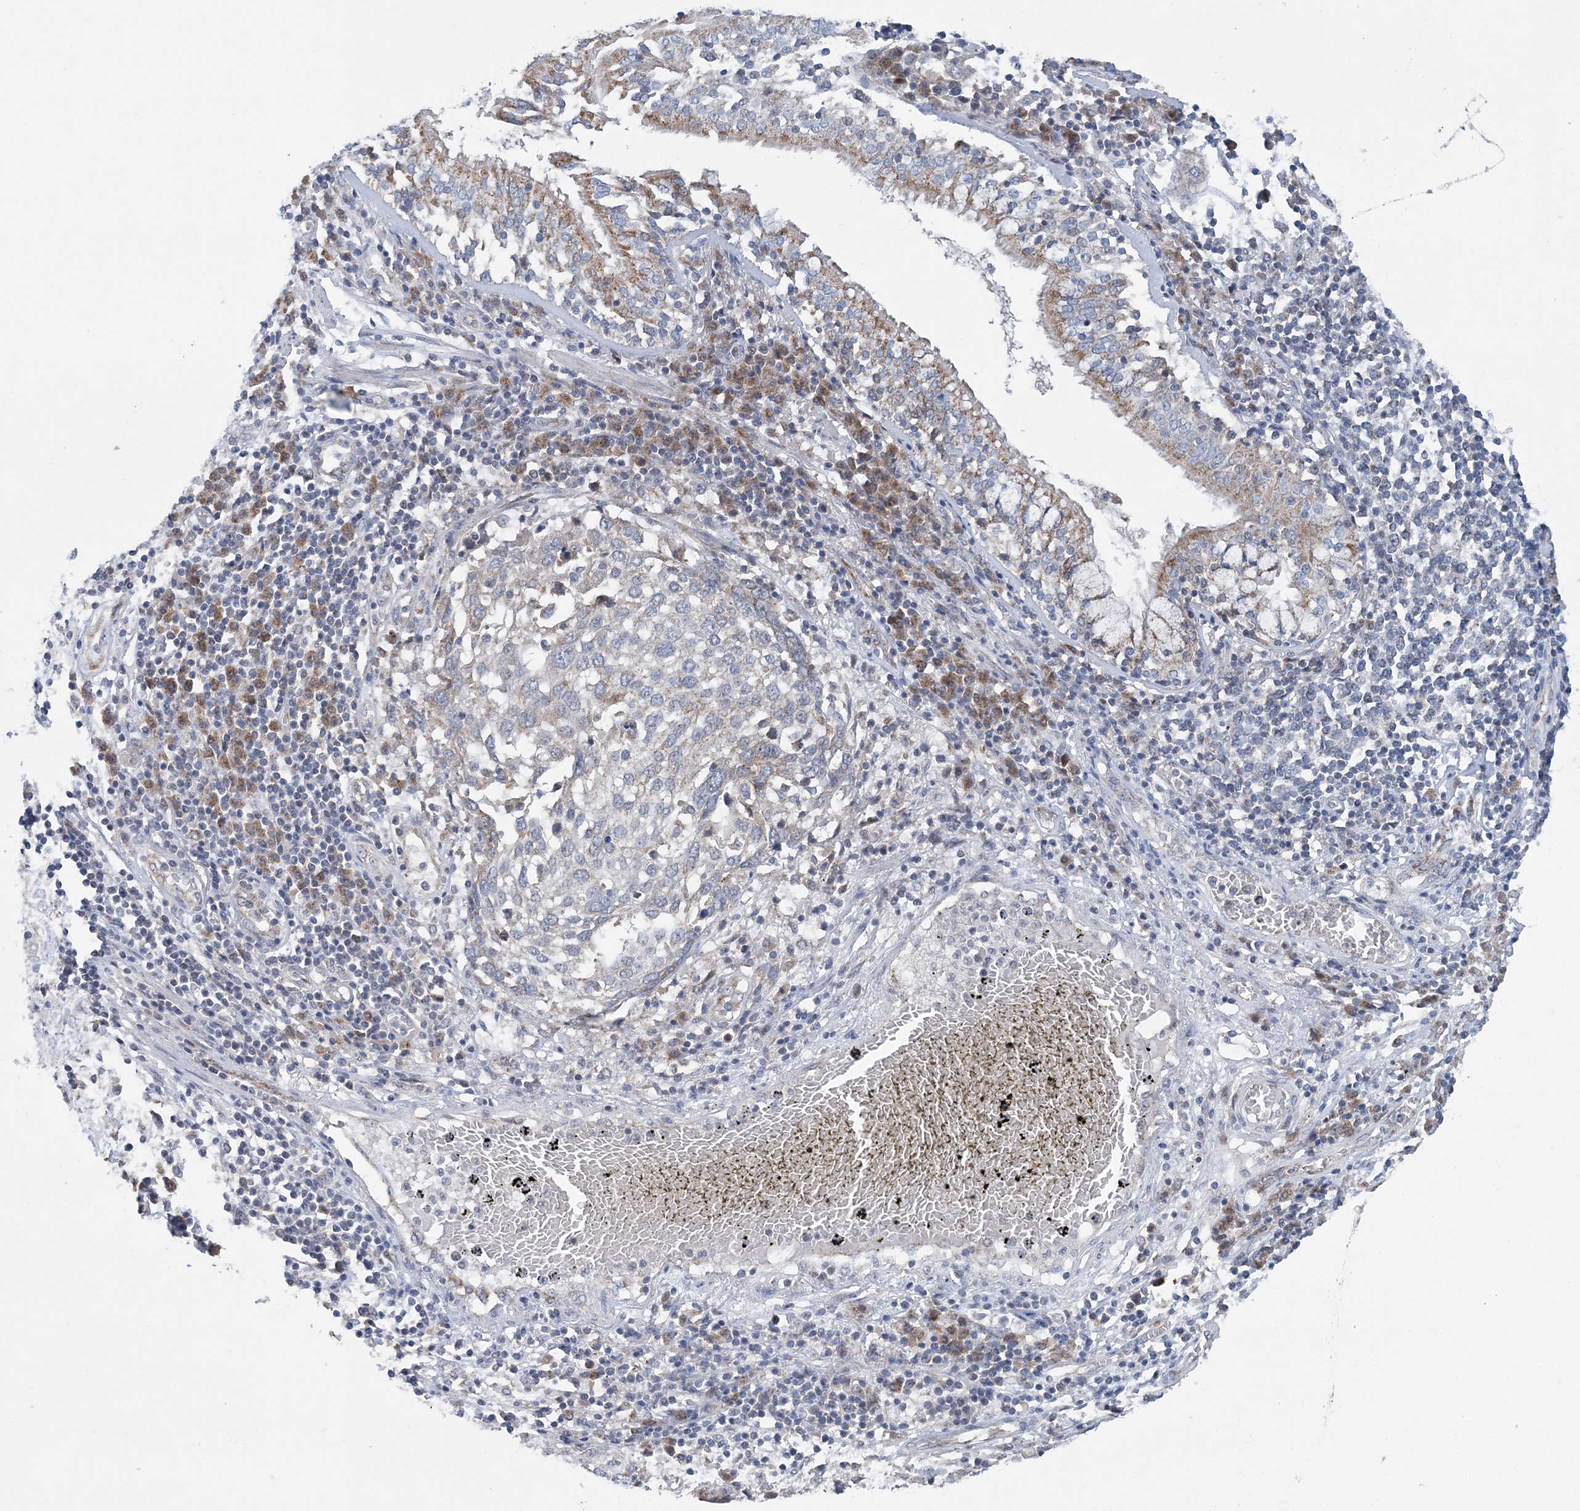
{"staining": {"intensity": "negative", "quantity": "none", "location": "none"}, "tissue": "lung cancer", "cell_type": "Tumor cells", "image_type": "cancer", "snomed": [{"axis": "morphology", "description": "Squamous cell carcinoma, NOS"}, {"axis": "topography", "description": "Lung"}], "caption": "Immunohistochemistry image of human squamous cell carcinoma (lung) stained for a protein (brown), which reveals no expression in tumor cells.", "gene": "COPE", "patient": {"sex": "male", "age": 65}}